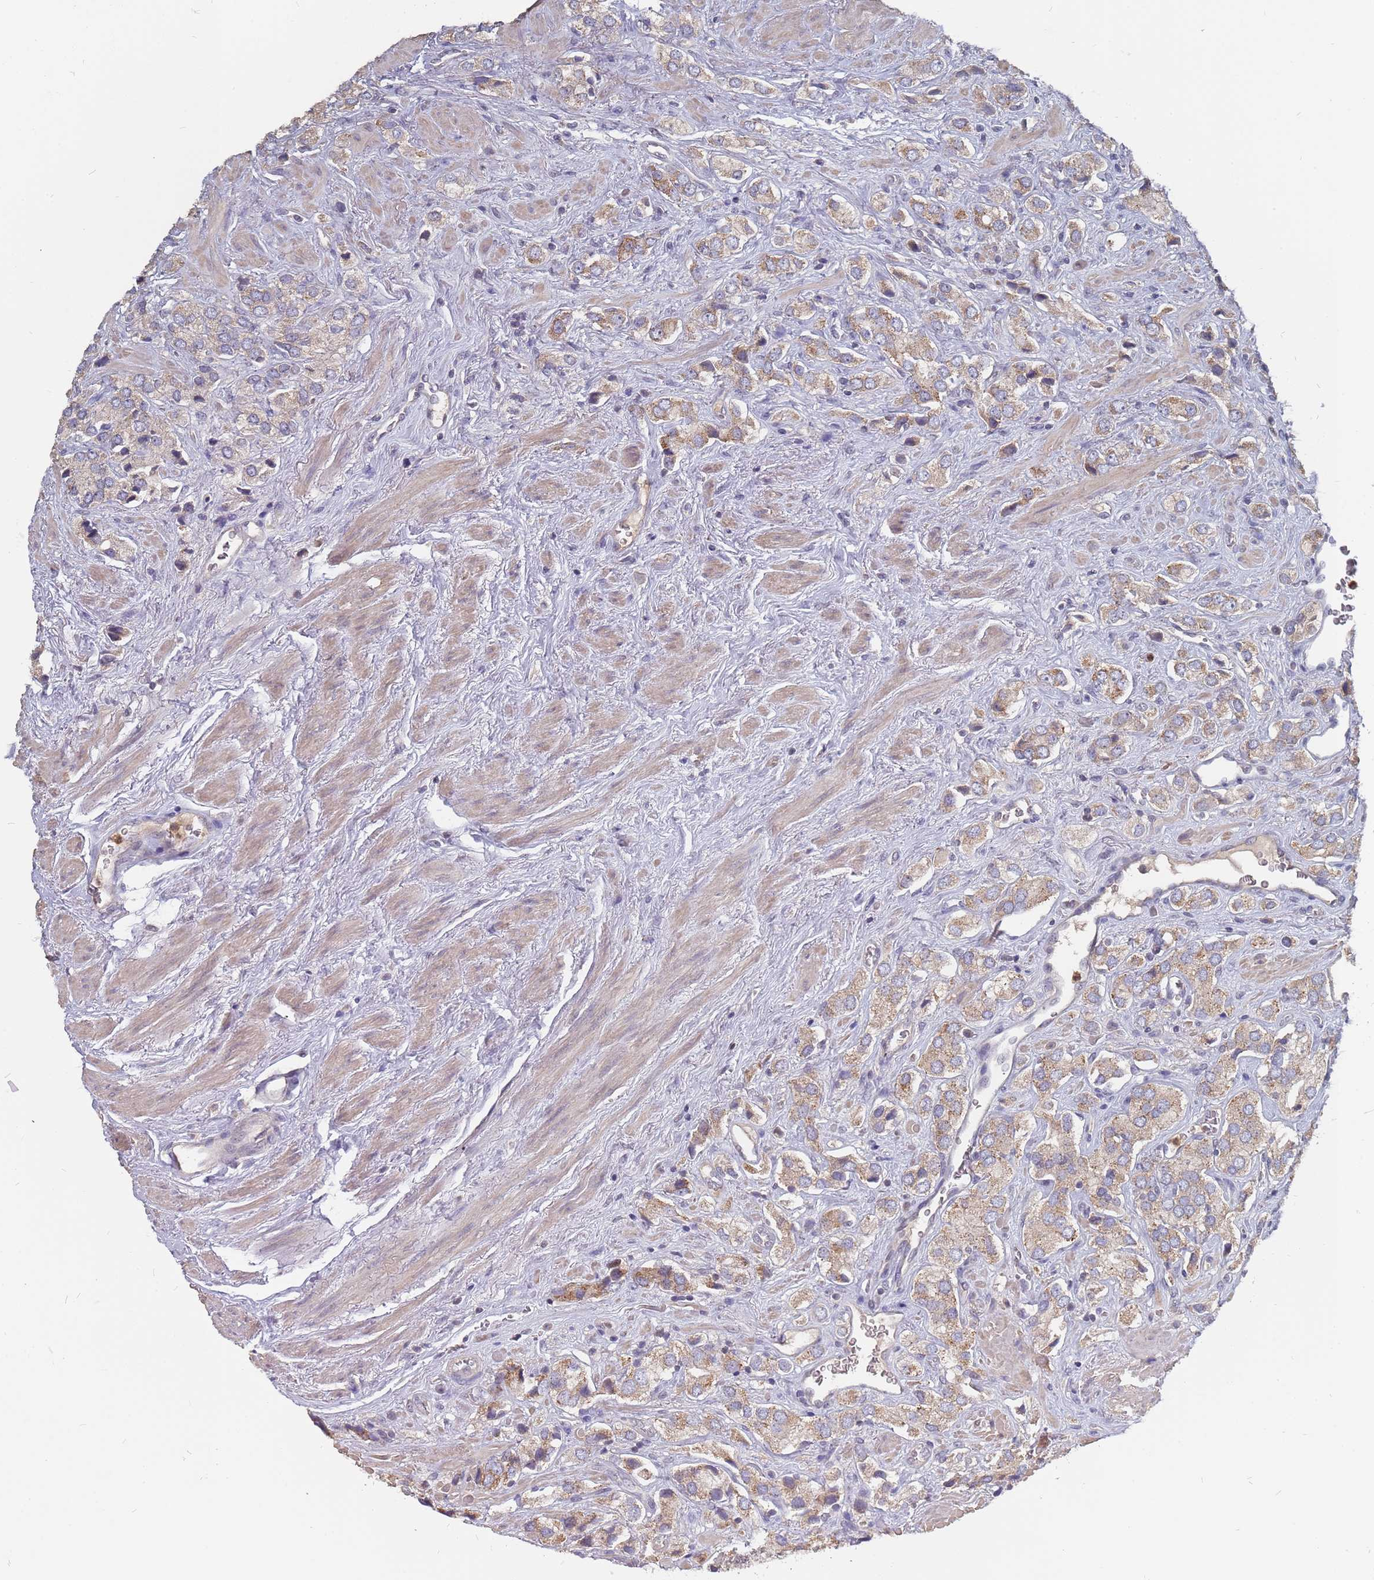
{"staining": {"intensity": "moderate", "quantity": ">75%", "location": "cytoplasmic/membranous"}, "tissue": "prostate cancer", "cell_type": "Tumor cells", "image_type": "cancer", "snomed": [{"axis": "morphology", "description": "Adenocarcinoma, High grade"}, {"axis": "topography", "description": "Prostate and seminal vesicle, NOS"}], "caption": "Immunohistochemical staining of prostate cancer (adenocarcinoma (high-grade)) shows medium levels of moderate cytoplasmic/membranous positivity in approximately >75% of tumor cells.", "gene": "TCEANC2", "patient": {"sex": "male", "age": 64}}